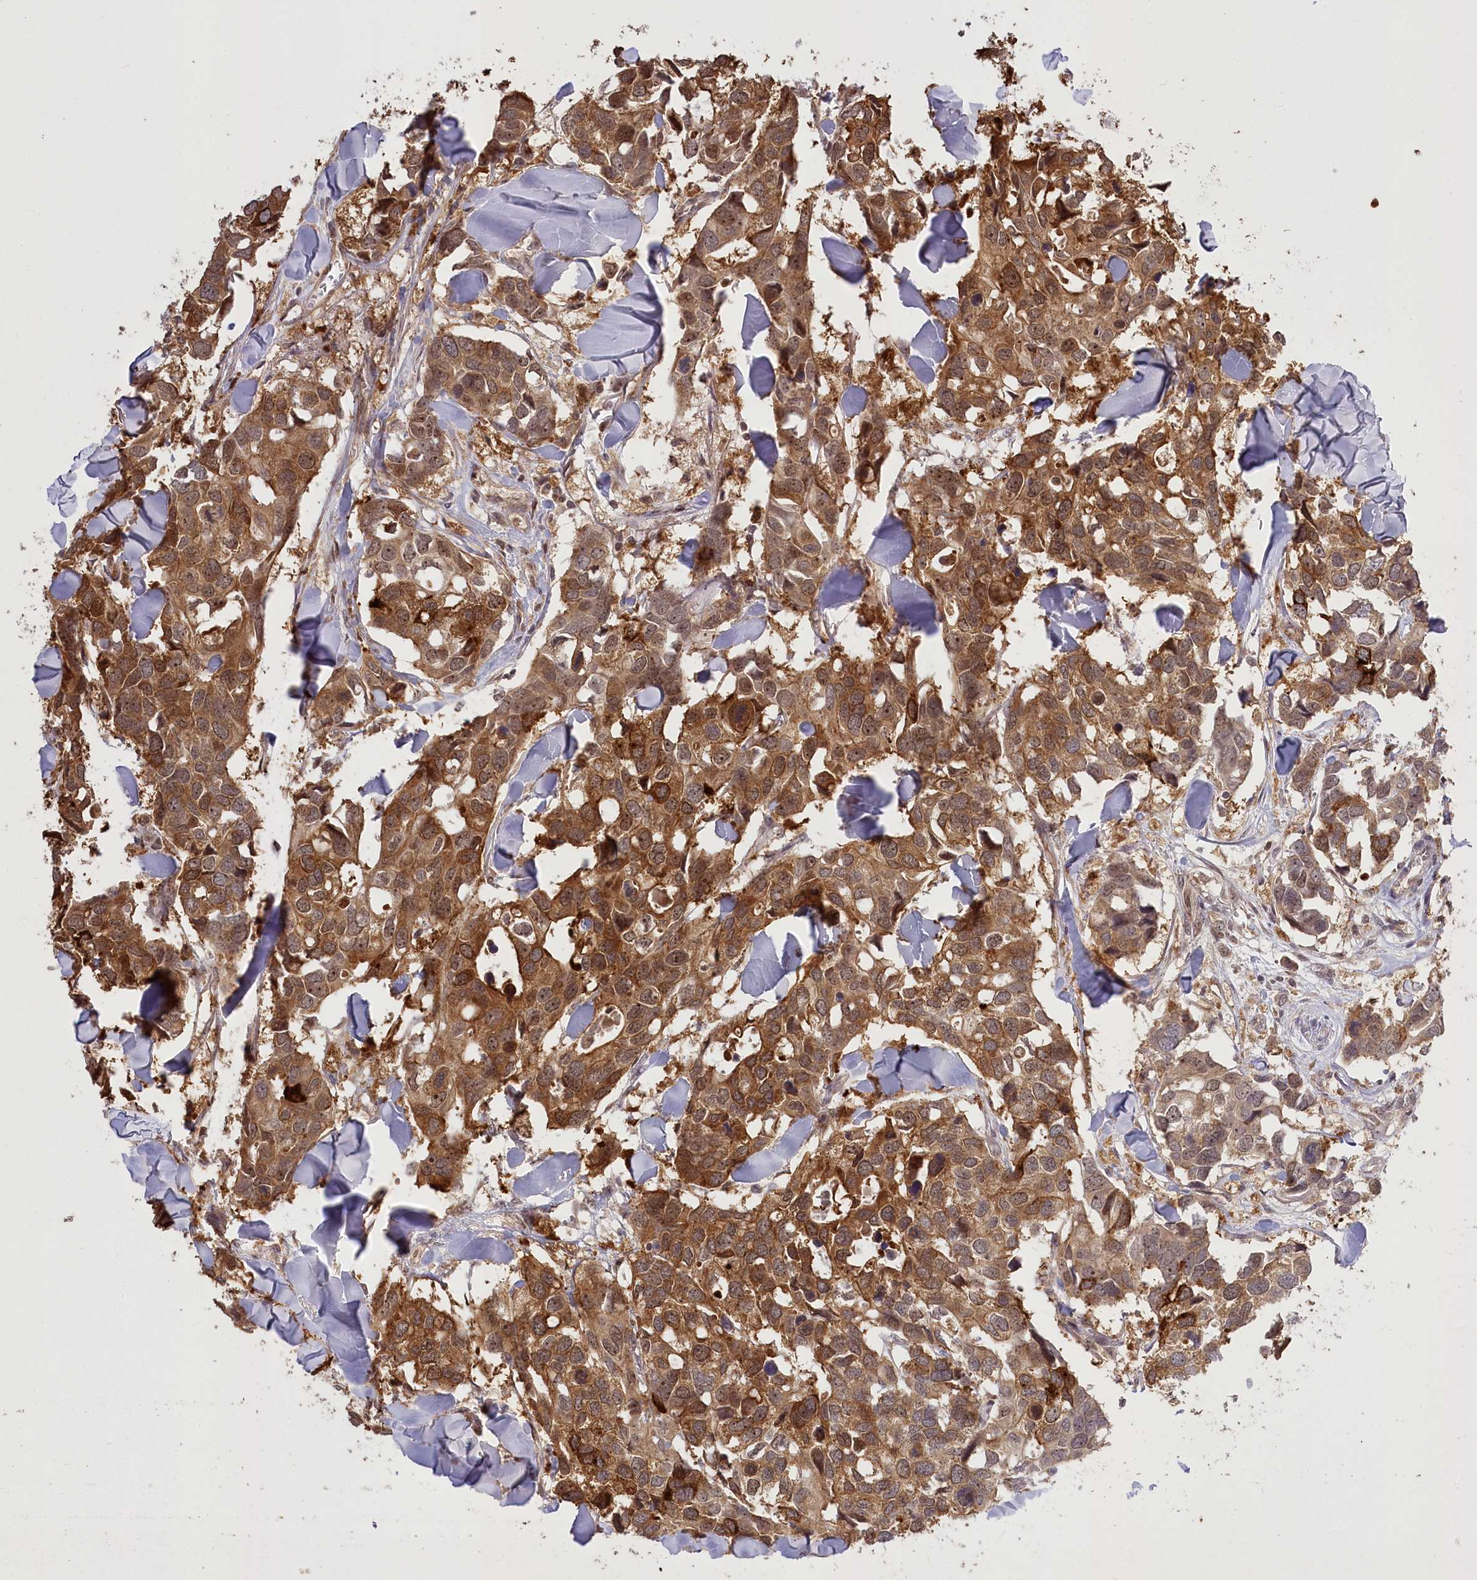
{"staining": {"intensity": "moderate", "quantity": ">75%", "location": "cytoplasmic/membranous,nuclear"}, "tissue": "breast cancer", "cell_type": "Tumor cells", "image_type": "cancer", "snomed": [{"axis": "morphology", "description": "Duct carcinoma"}, {"axis": "topography", "description": "Breast"}], "caption": "This micrograph reveals immunohistochemistry (IHC) staining of breast infiltrating ductal carcinoma, with medium moderate cytoplasmic/membranous and nuclear positivity in about >75% of tumor cells.", "gene": "SERGEF", "patient": {"sex": "female", "age": 83}}